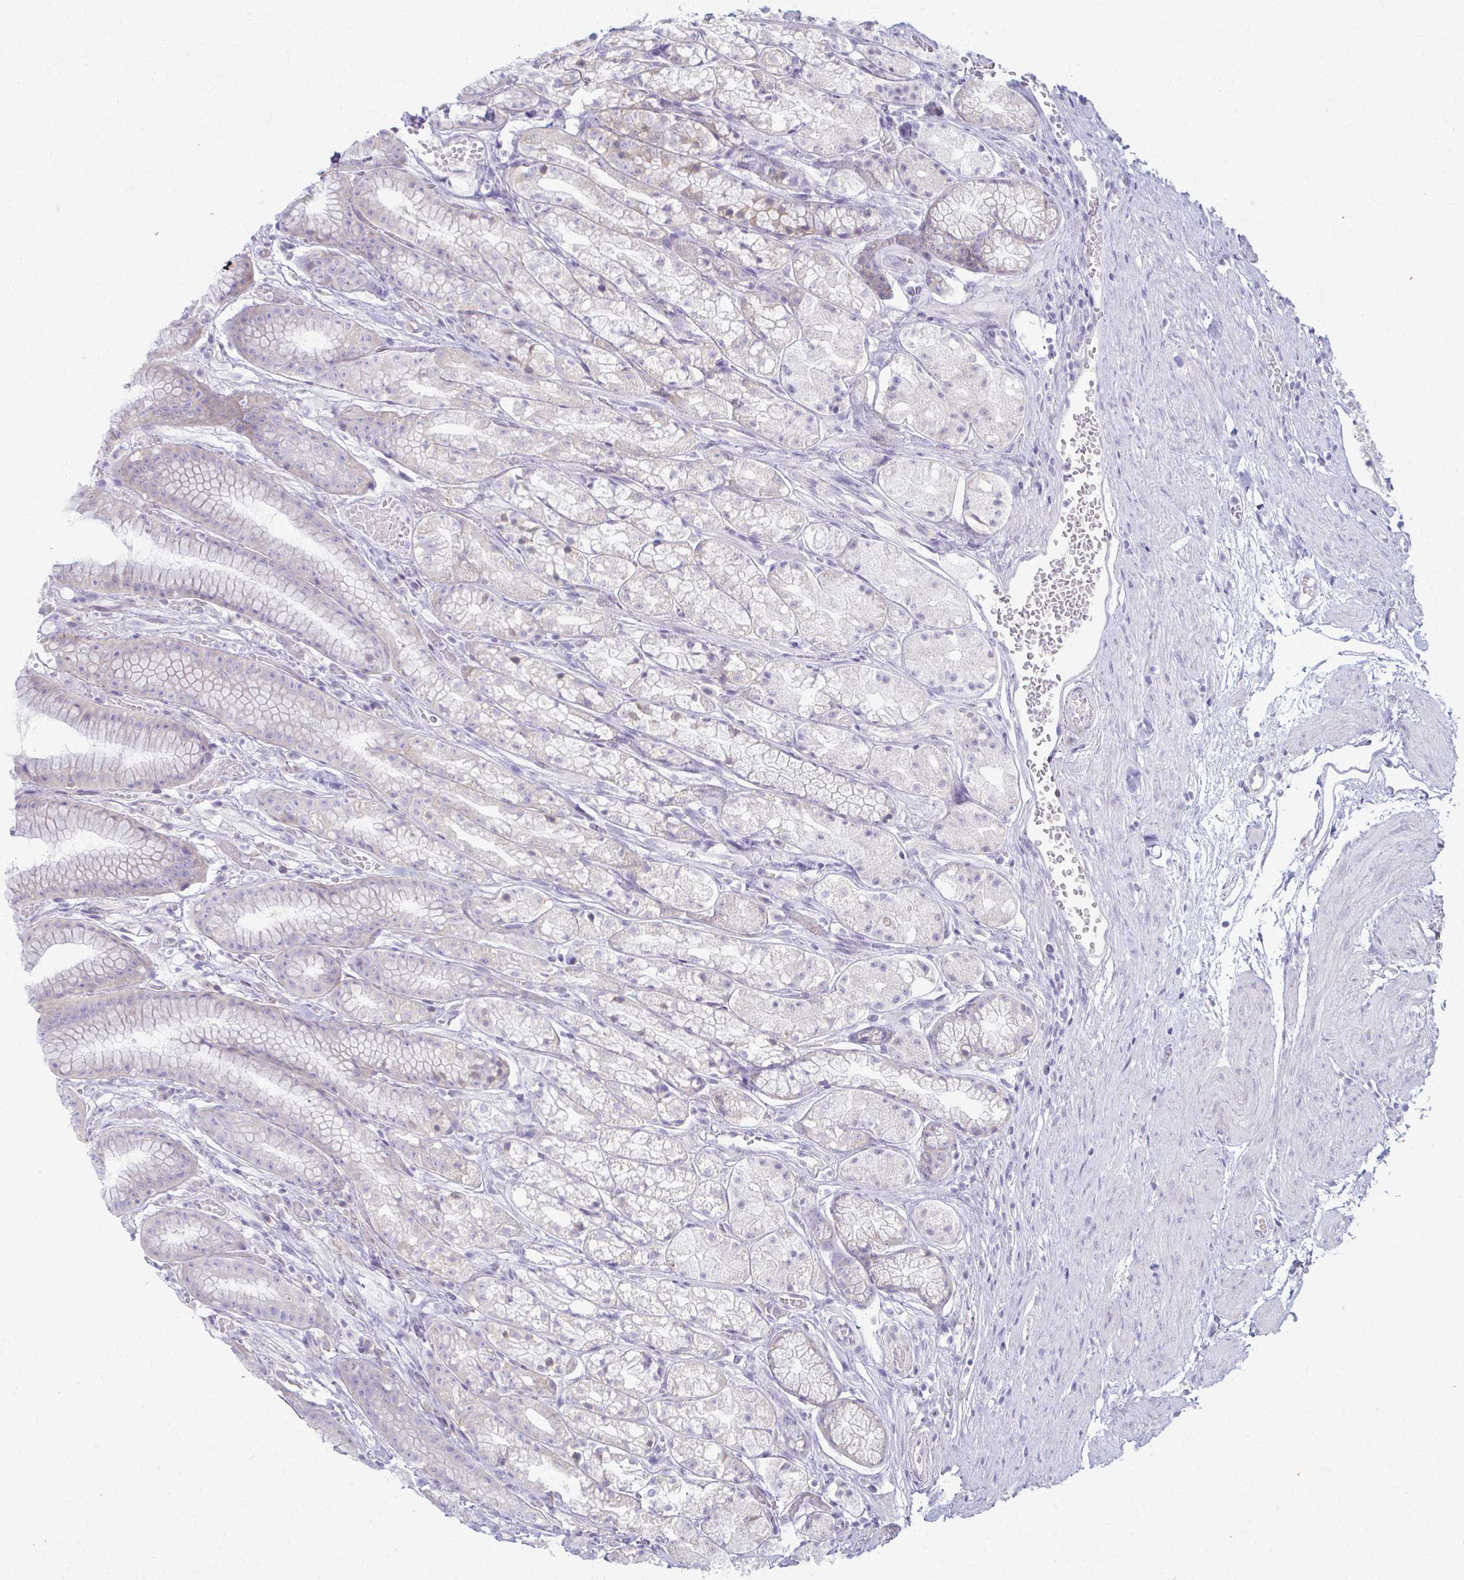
{"staining": {"intensity": "weak", "quantity": "<25%", "location": "cytoplasmic/membranous"}, "tissue": "stomach", "cell_type": "Glandular cells", "image_type": "normal", "snomed": [{"axis": "morphology", "description": "Normal tissue, NOS"}, {"axis": "topography", "description": "Smooth muscle"}, {"axis": "topography", "description": "Stomach"}], "caption": "The micrograph displays no staining of glandular cells in normal stomach.", "gene": "PRKRA", "patient": {"sex": "male", "age": 70}}